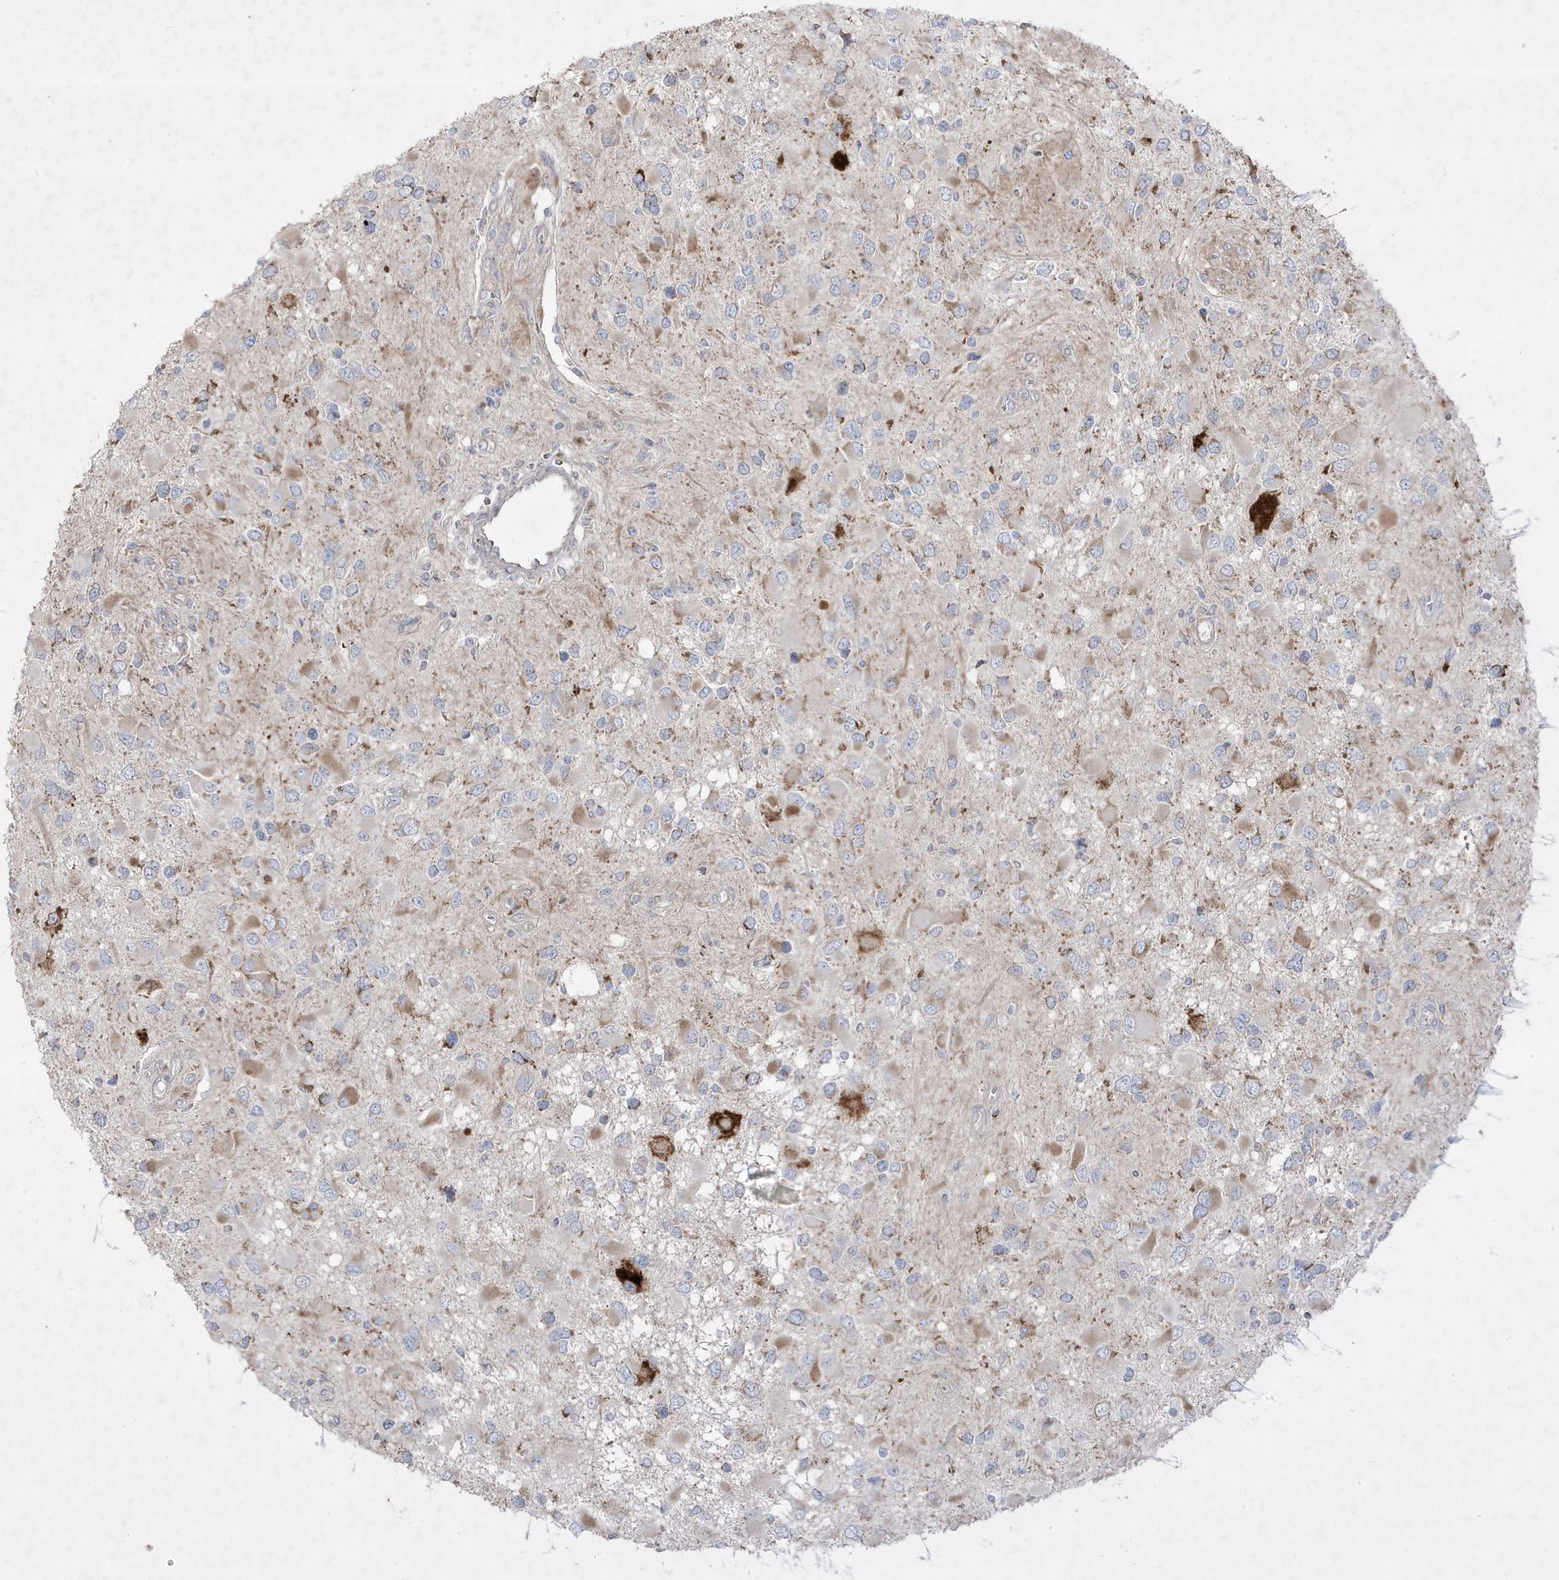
{"staining": {"intensity": "moderate", "quantity": "<25%", "location": "cytoplasmic/membranous"}, "tissue": "glioma", "cell_type": "Tumor cells", "image_type": "cancer", "snomed": [{"axis": "morphology", "description": "Glioma, malignant, High grade"}, {"axis": "topography", "description": "Brain"}], "caption": "A high-resolution image shows IHC staining of high-grade glioma (malignant), which reveals moderate cytoplasmic/membranous positivity in about <25% of tumor cells.", "gene": "ADAMTSL3", "patient": {"sex": "male", "age": 53}}